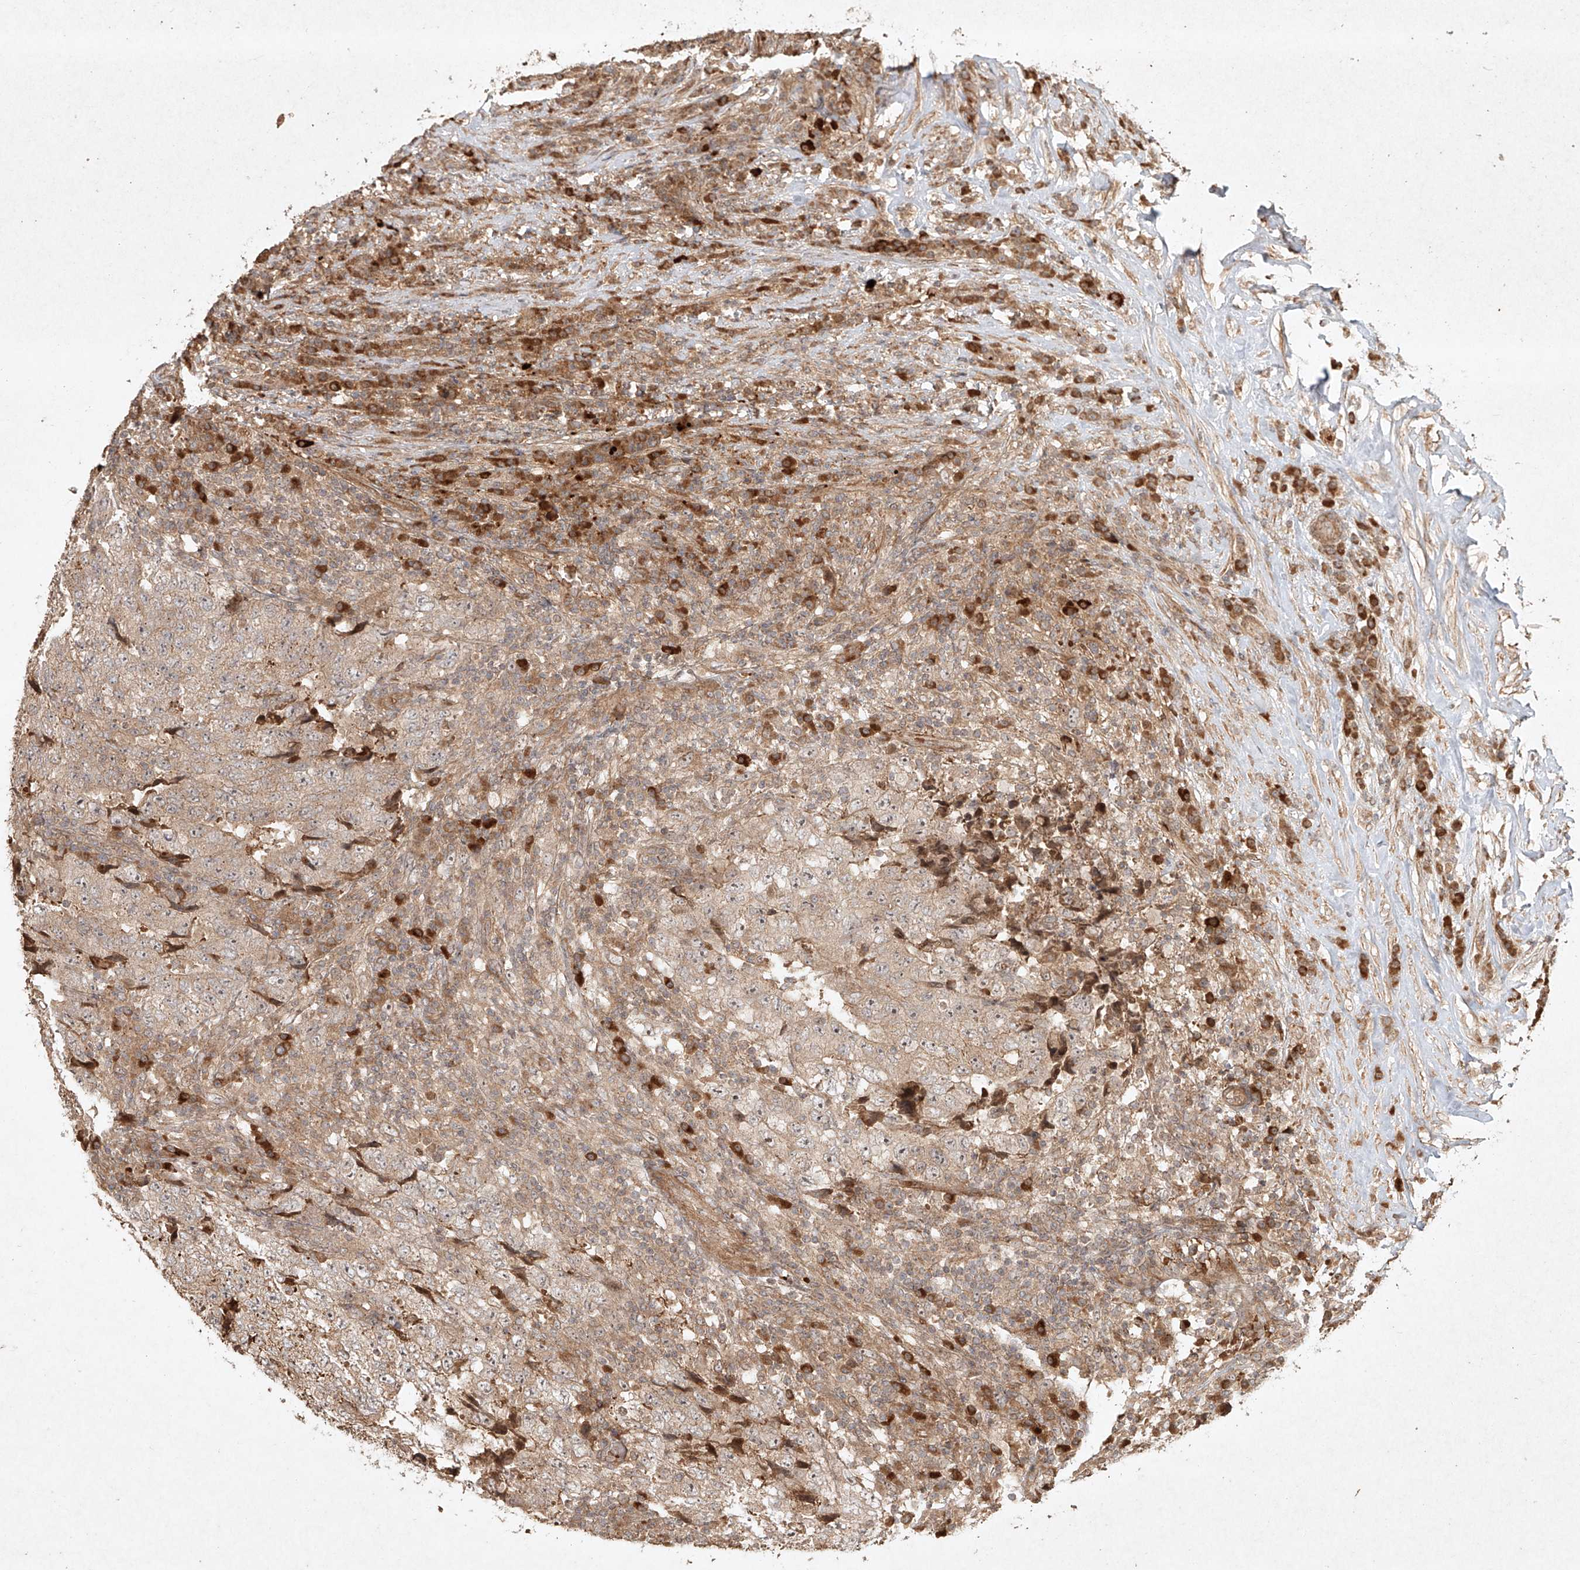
{"staining": {"intensity": "weak", "quantity": "25%-75%", "location": "cytoplasmic/membranous"}, "tissue": "testis cancer", "cell_type": "Tumor cells", "image_type": "cancer", "snomed": [{"axis": "morphology", "description": "Necrosis, NOS"}, {"axis": "morphology", "description": "Carcinoma, Embryonal, NOS"}, {"axis": "topography", "description": "Testis"}], "caption": "Brown immunohistochemical staining in testis cancer shows weak cytoplasmic/membranous expression in approximately 25%-75% of tumor cells.", "gene": "CYYR1", "patient": {"sex": "male", "age": 19}}